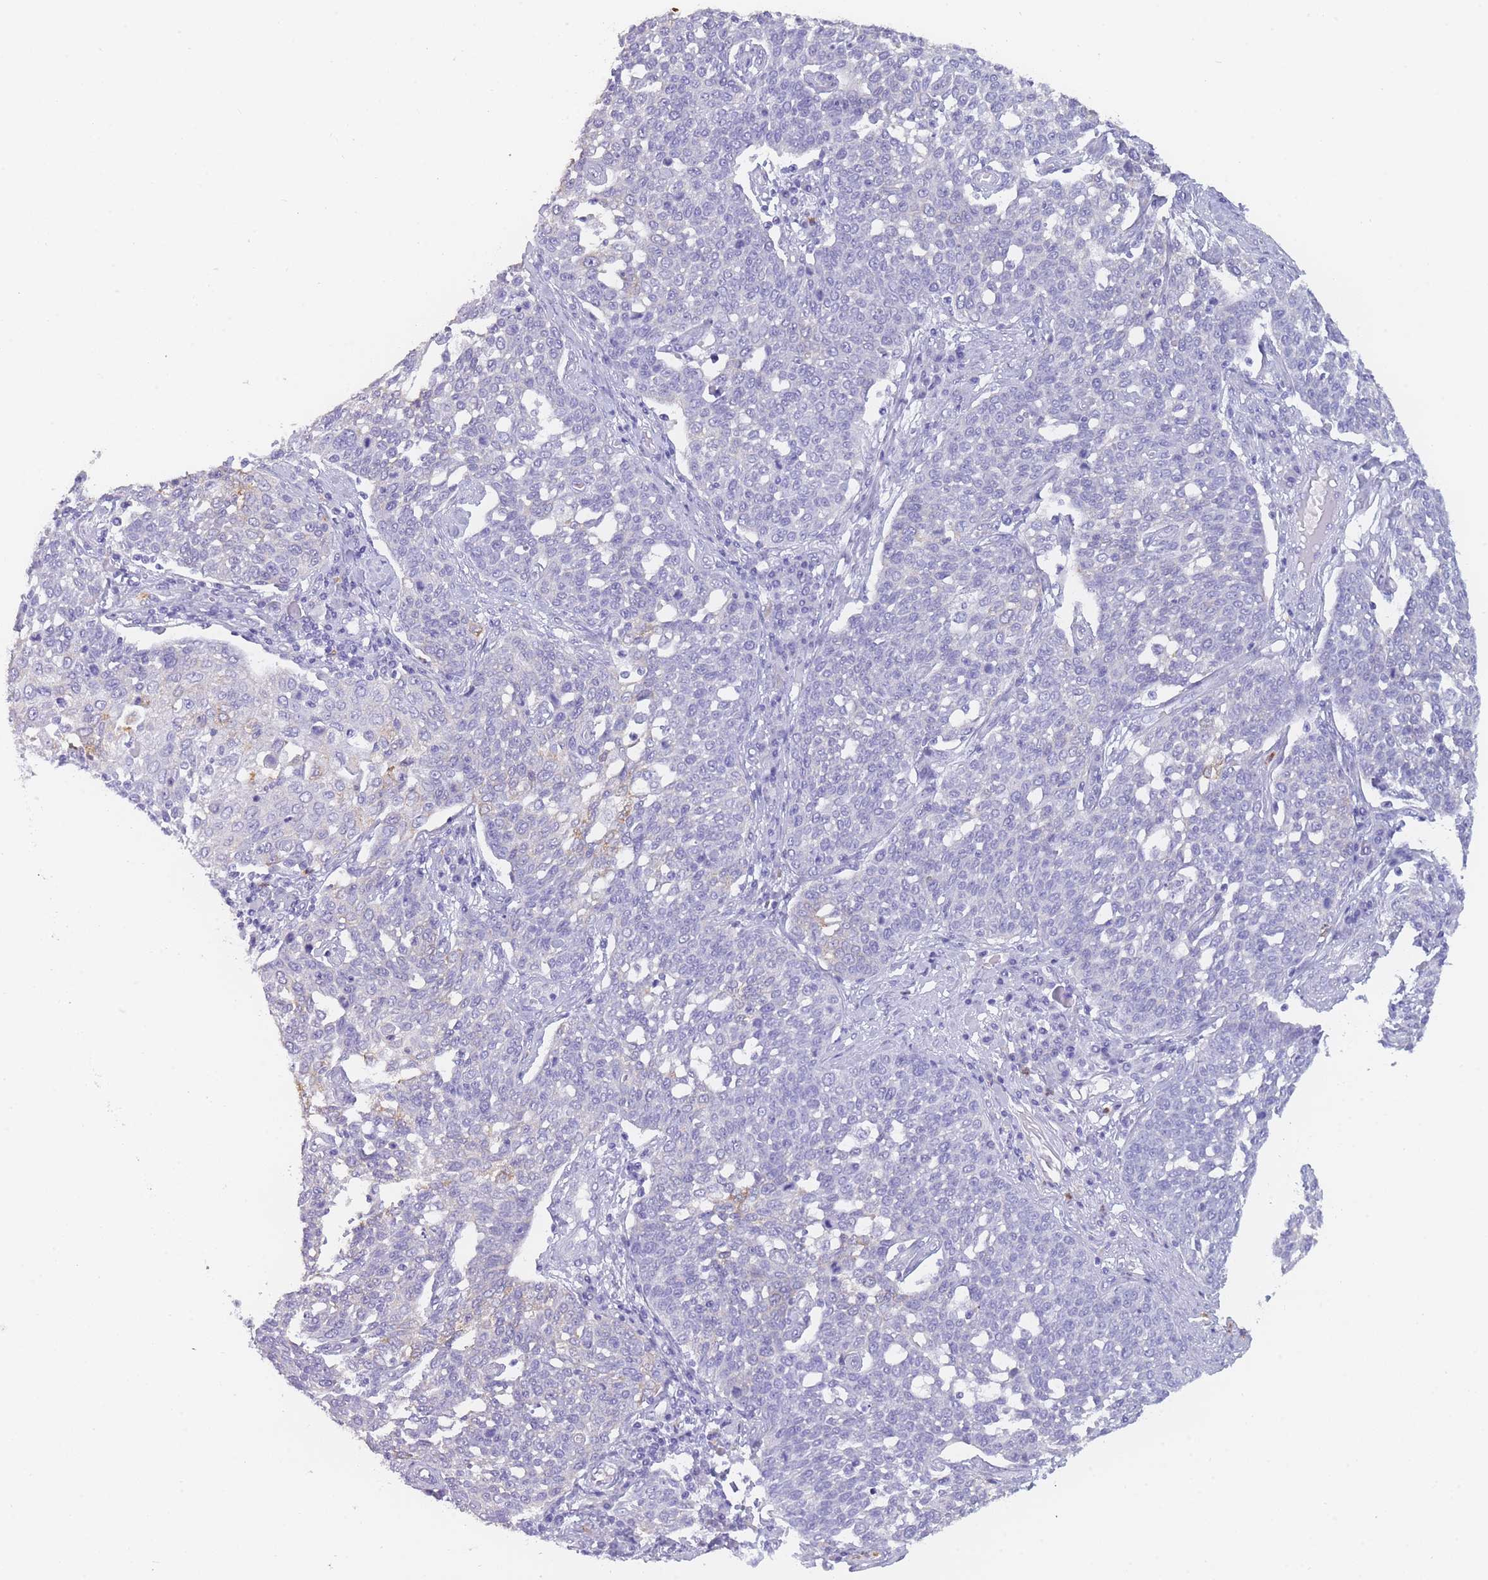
{"staining": {"intensity": "negative", "quantity": "none", "location": "none"}, "tissue": "cervical cancer", "cell_type": "Tumor cells", "image_type": "cancer", "snomed": [{"axis": "morphology", "description": "Squamous cell carcinoma, NOS"}, {"axis": "topography", "description": "Cervix"}], "caption": "Immunohistochemical staining of cervical cancer (squamous cell carcinoma) reveals no significant positivity in tumor cells.", "gene": "ZNF627", "patient": {"sex": "female", "age": 34}}